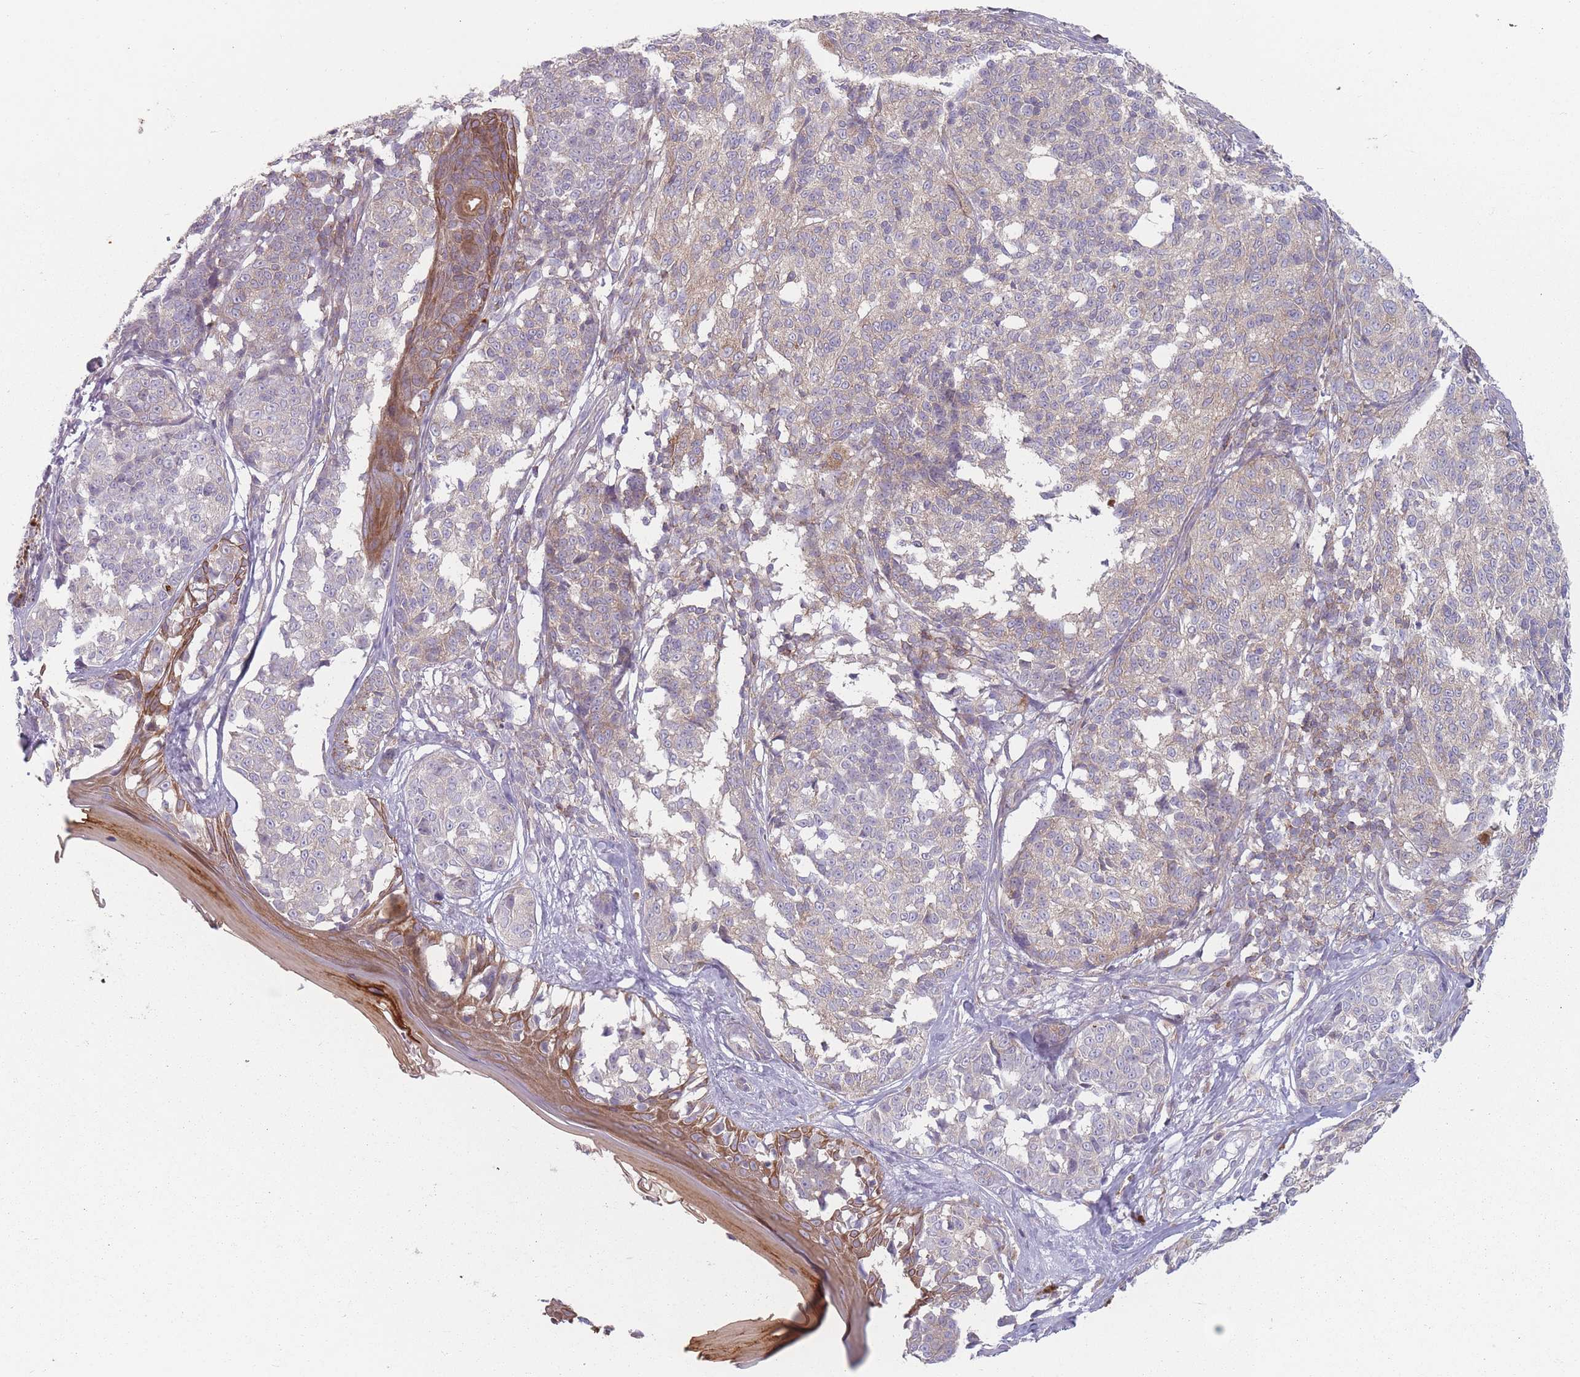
{"staining": {"intensity": "weak", "quantity": "<25%", "location": "cytoplasmic/membranous"}, "tissue": "melanoma", "cell_type": "Tumor cells", "image_type": "cancer", "snomed": [{"axis": "morphology", "description": "Malignant melanoma, NOS"}, {"axis": "topography", "description": "Skin of upper extremity"}], "caption": "Immunohistochemistry (IHC) photomicrograph of melanoma stained for a protein (brown), which exhibits no positivity in tumor cells.", "gene": "HSBP1L1", "patient": {"sex": "male", "age": 40}}